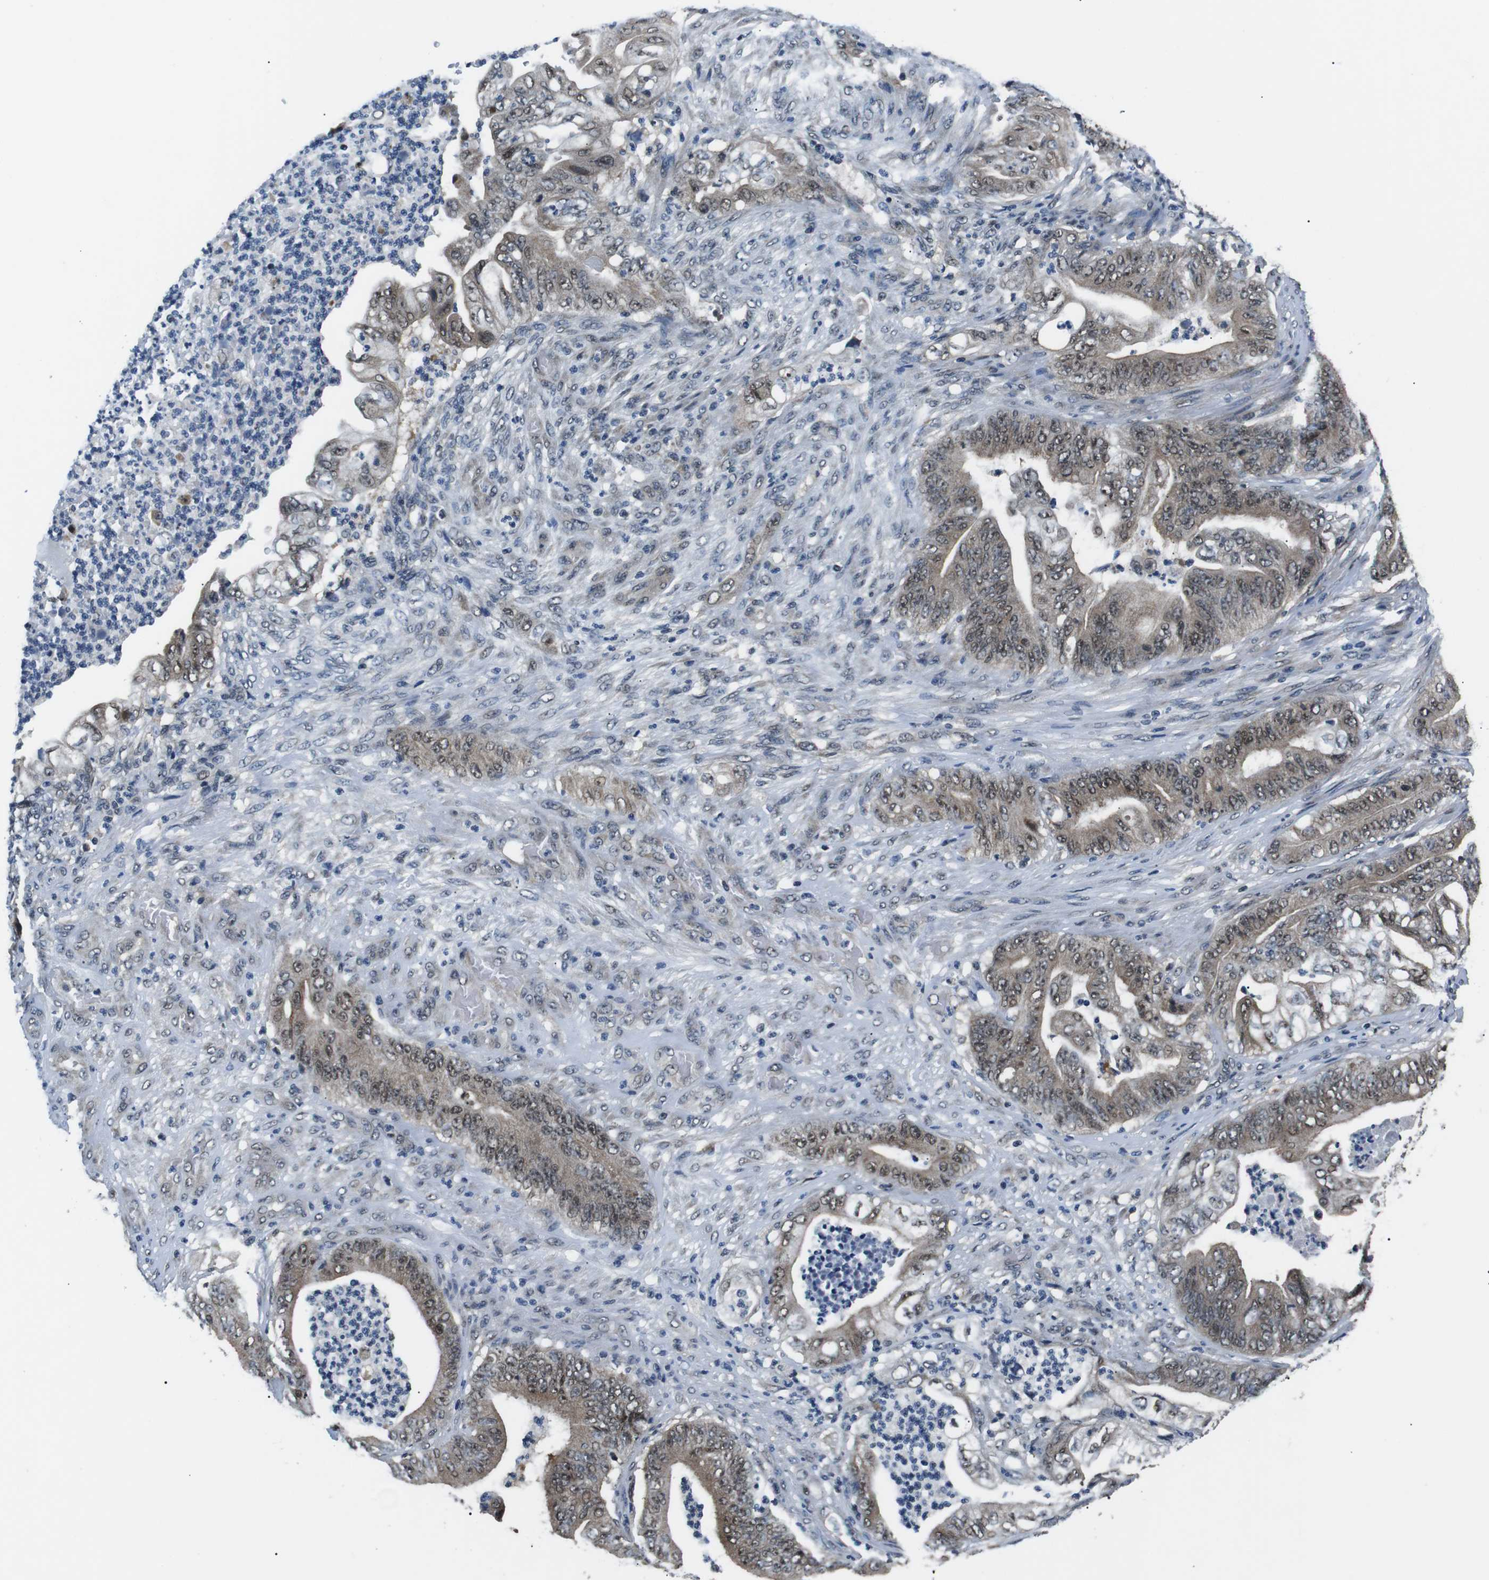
{"staining": {"intensity": "moderate", "quantity": ">75%", "location": "cytoplasmic/membranous,nuclear"}, "tissue": "stomach cancer", "cell_type": "Tumor cells", "image_type": "cancer", "snomed": [{"axis": "morphology", "description": "Adenocarcinoma, NOS"}, {"axis": "topography", "description": "Stomach"}], "caption": "Immunohistochemical staining of stomach cancer (adenocarcinoma) demonstrates moderate cytoplasmic/membranous and nuclear protein positivity in about >75% of tumor cells.", "gene": "SKP1", "patient": {"sex": "female", "age": 73}}